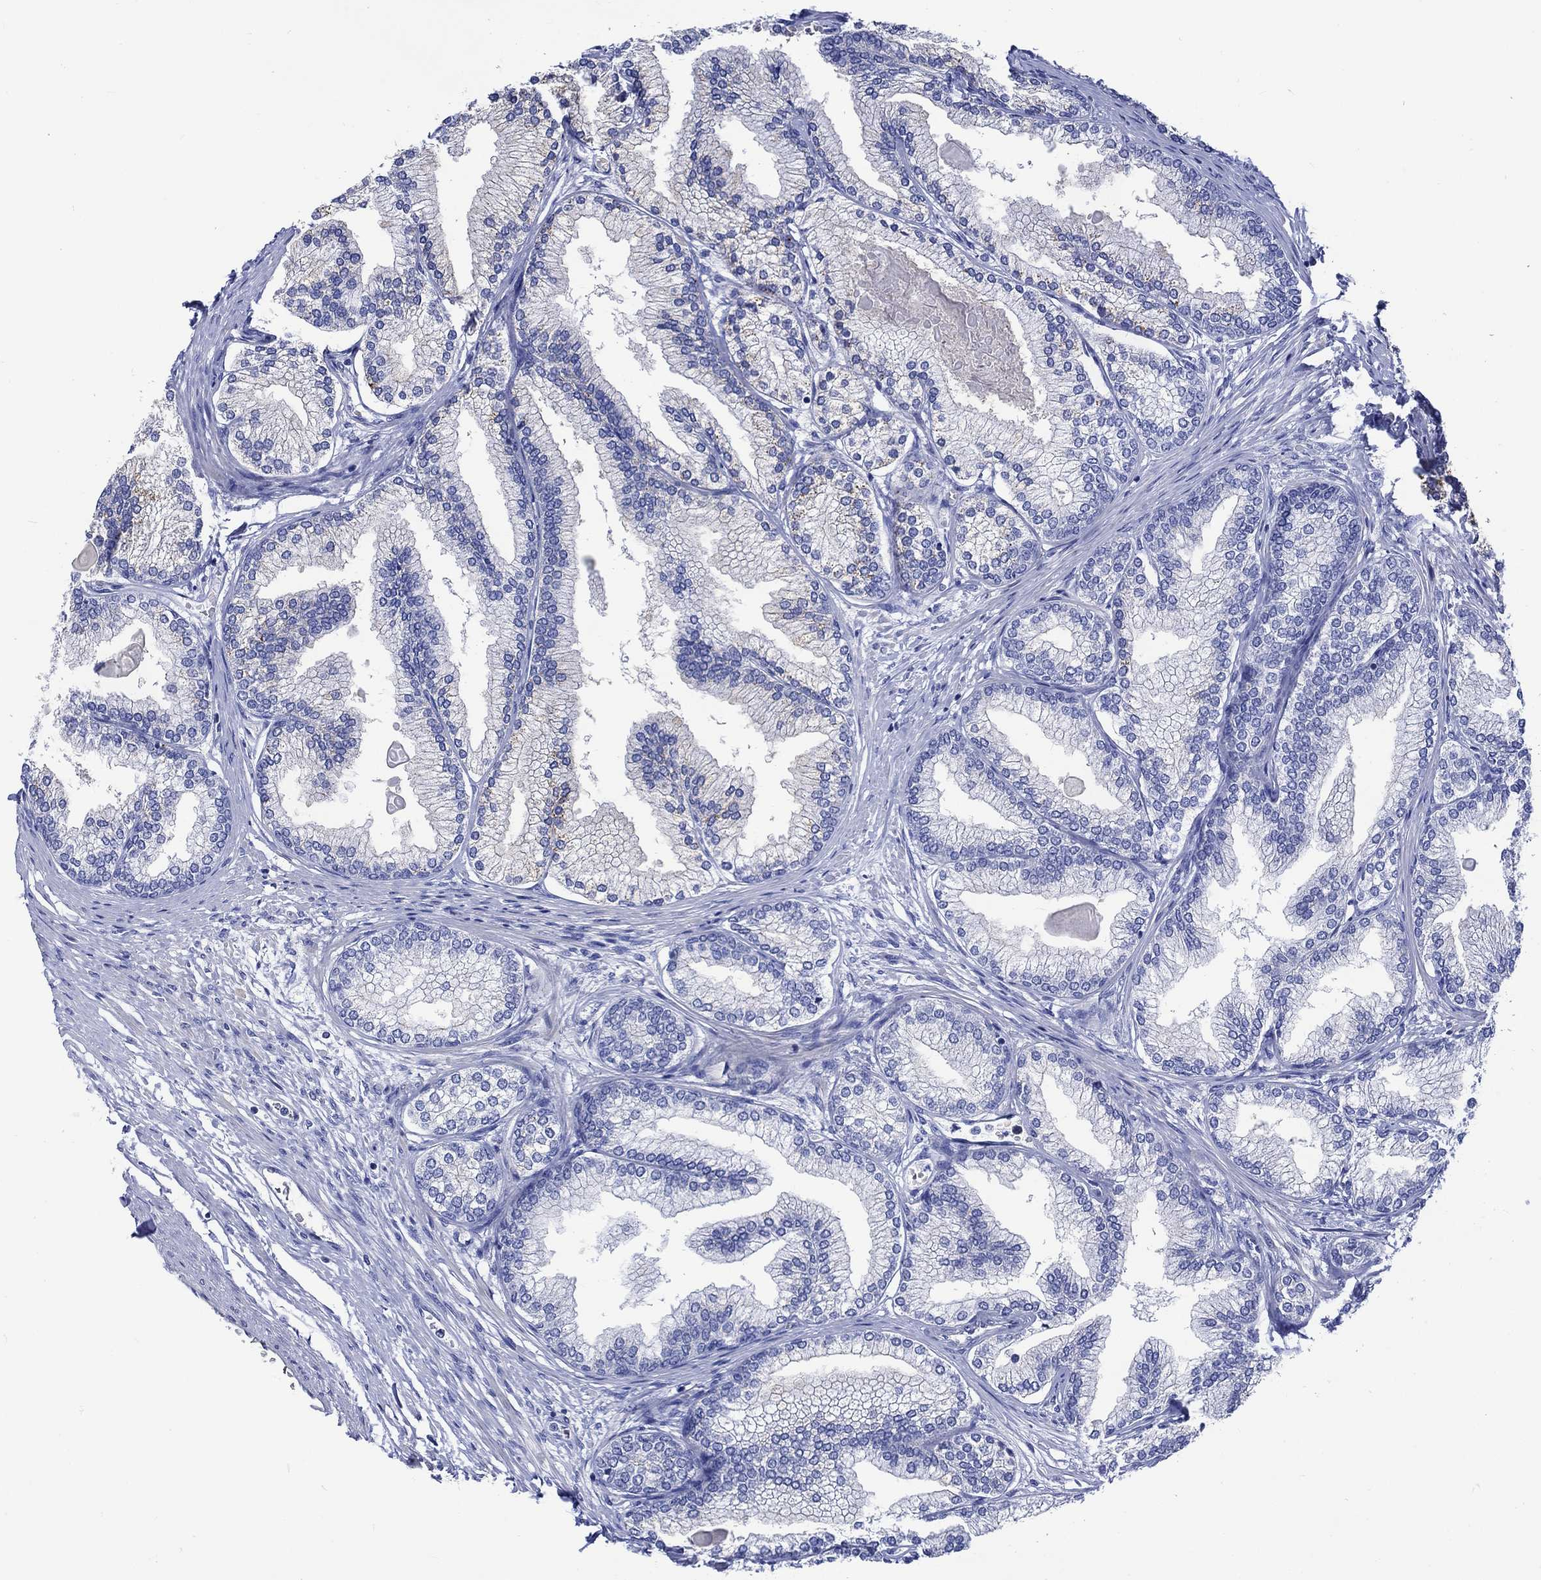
{"staining": {"intensity": "negative", "quantity": "none", "location": "none"}, "tissue": "prostate", "cell_type": "Glandular cells", "image_type": "normal", "snomed": [{"axis": "morphology", "description": "Normal tissue, NOS"}, {"axis": "topography", "description": "Prostate"}], "caption": "Glandular cells show no significant protein staining in benign prostate. Brightfield microscopy of immunohistochemistry stained with DAB (brown) and hematoxylin (blue), captured at high magnification.", "gene": "NRIP3", "patient": {"sex": "male", "age": 72}}